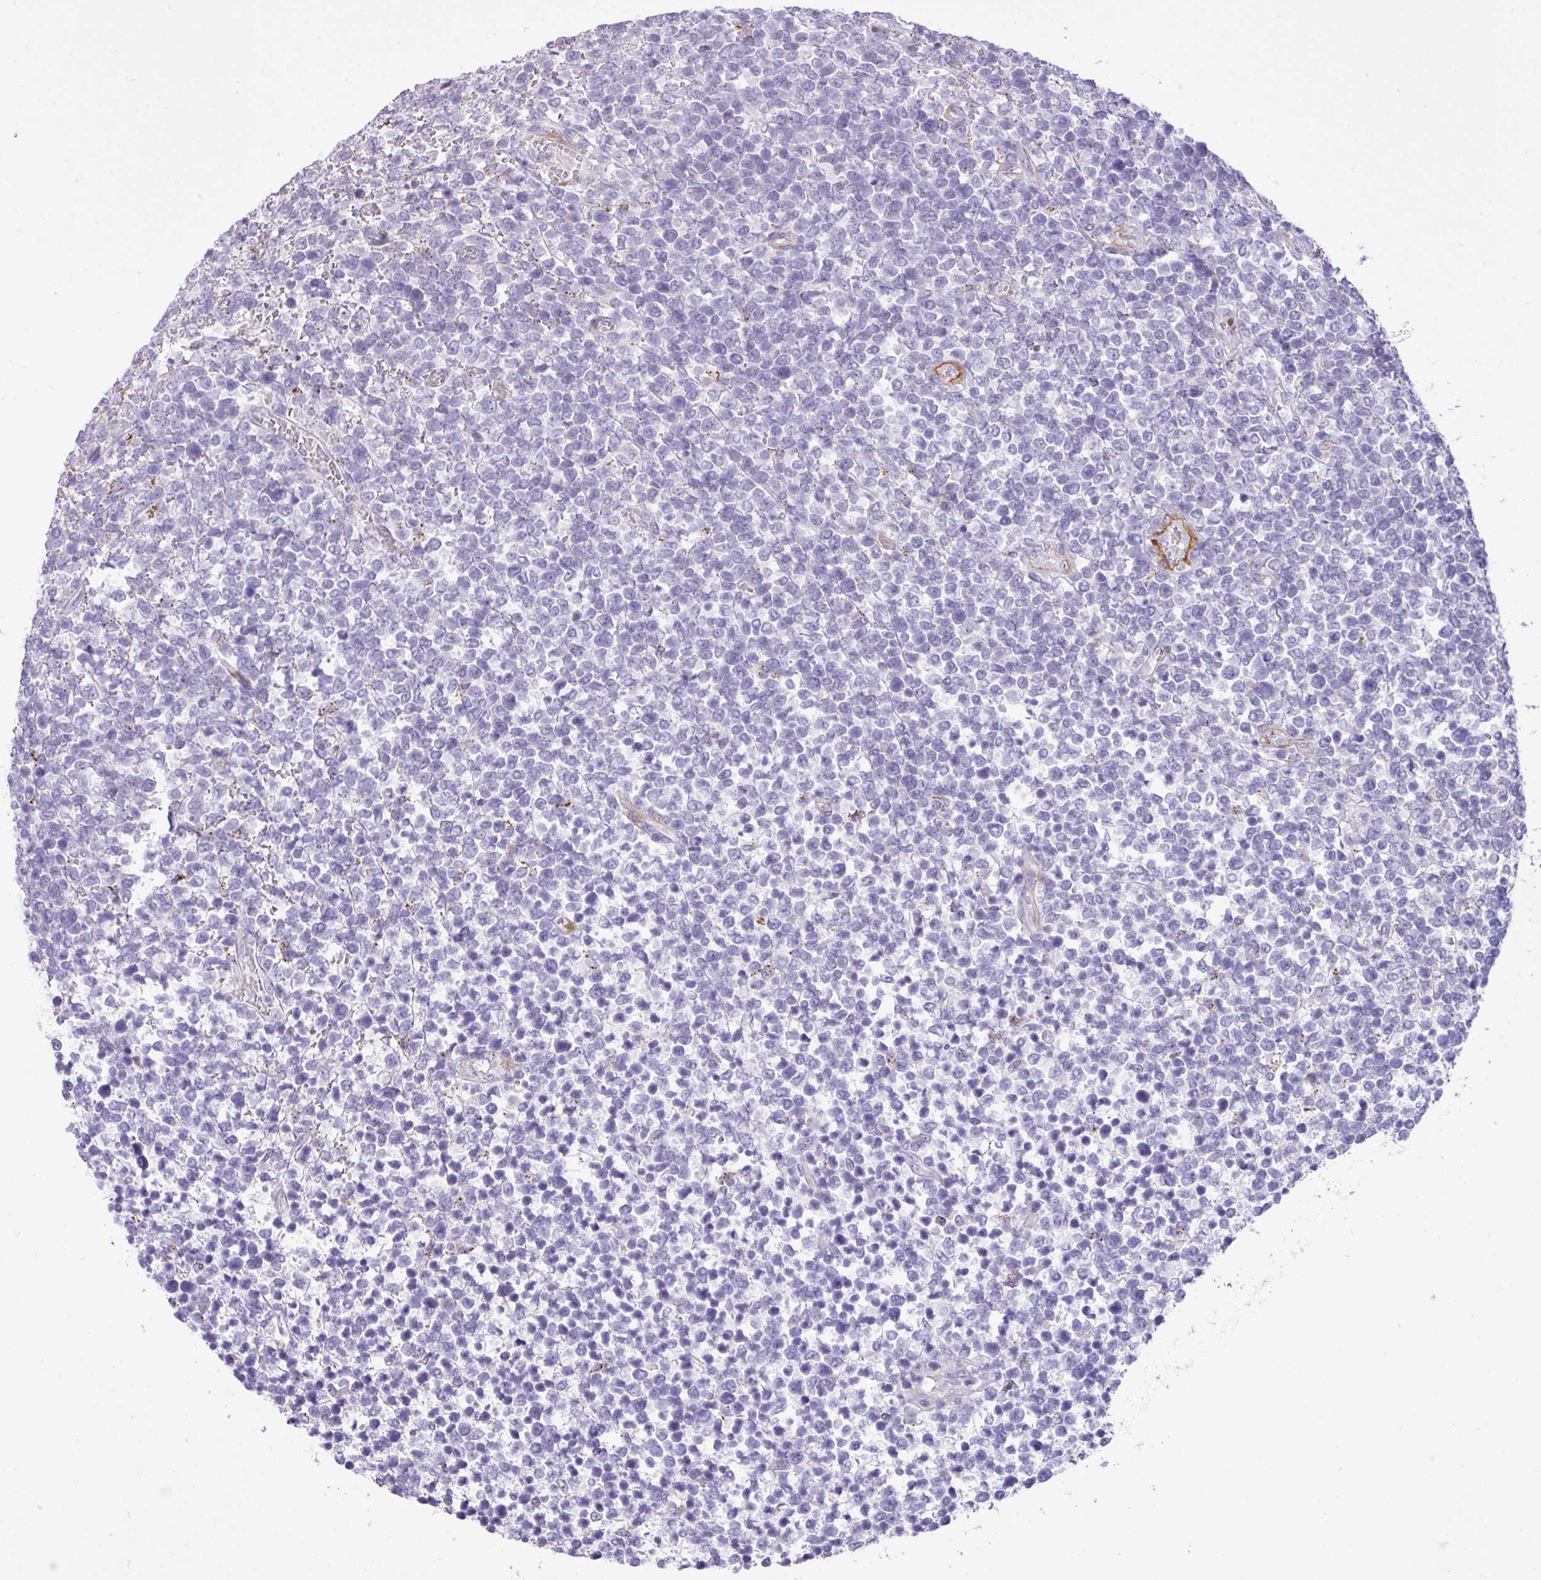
{"staining": {"intensity": "negative", "quantity": "none", "location": "none"}, "tissue": "lymphoma", "cell_type": "Tumor cells", "image_type": "cancer", "snomed": [{"axis": "morphology", "description": "Malignant lymphoma, non-Hodgkin's type, High grade"}, {"axis": "topography", "description": "Soft tissue"}], "caption": "Immunohistochemistry (IHC) of human malignant lymphoma, non-Hodgkin's type (high-grade) shows no positivity in tumor cells. (Brightfield microscopy of DAB immunohistochemistry (IHC) at high magnification).", "gene": "CD248", "patient": {"sex": "female", "age": 56}}